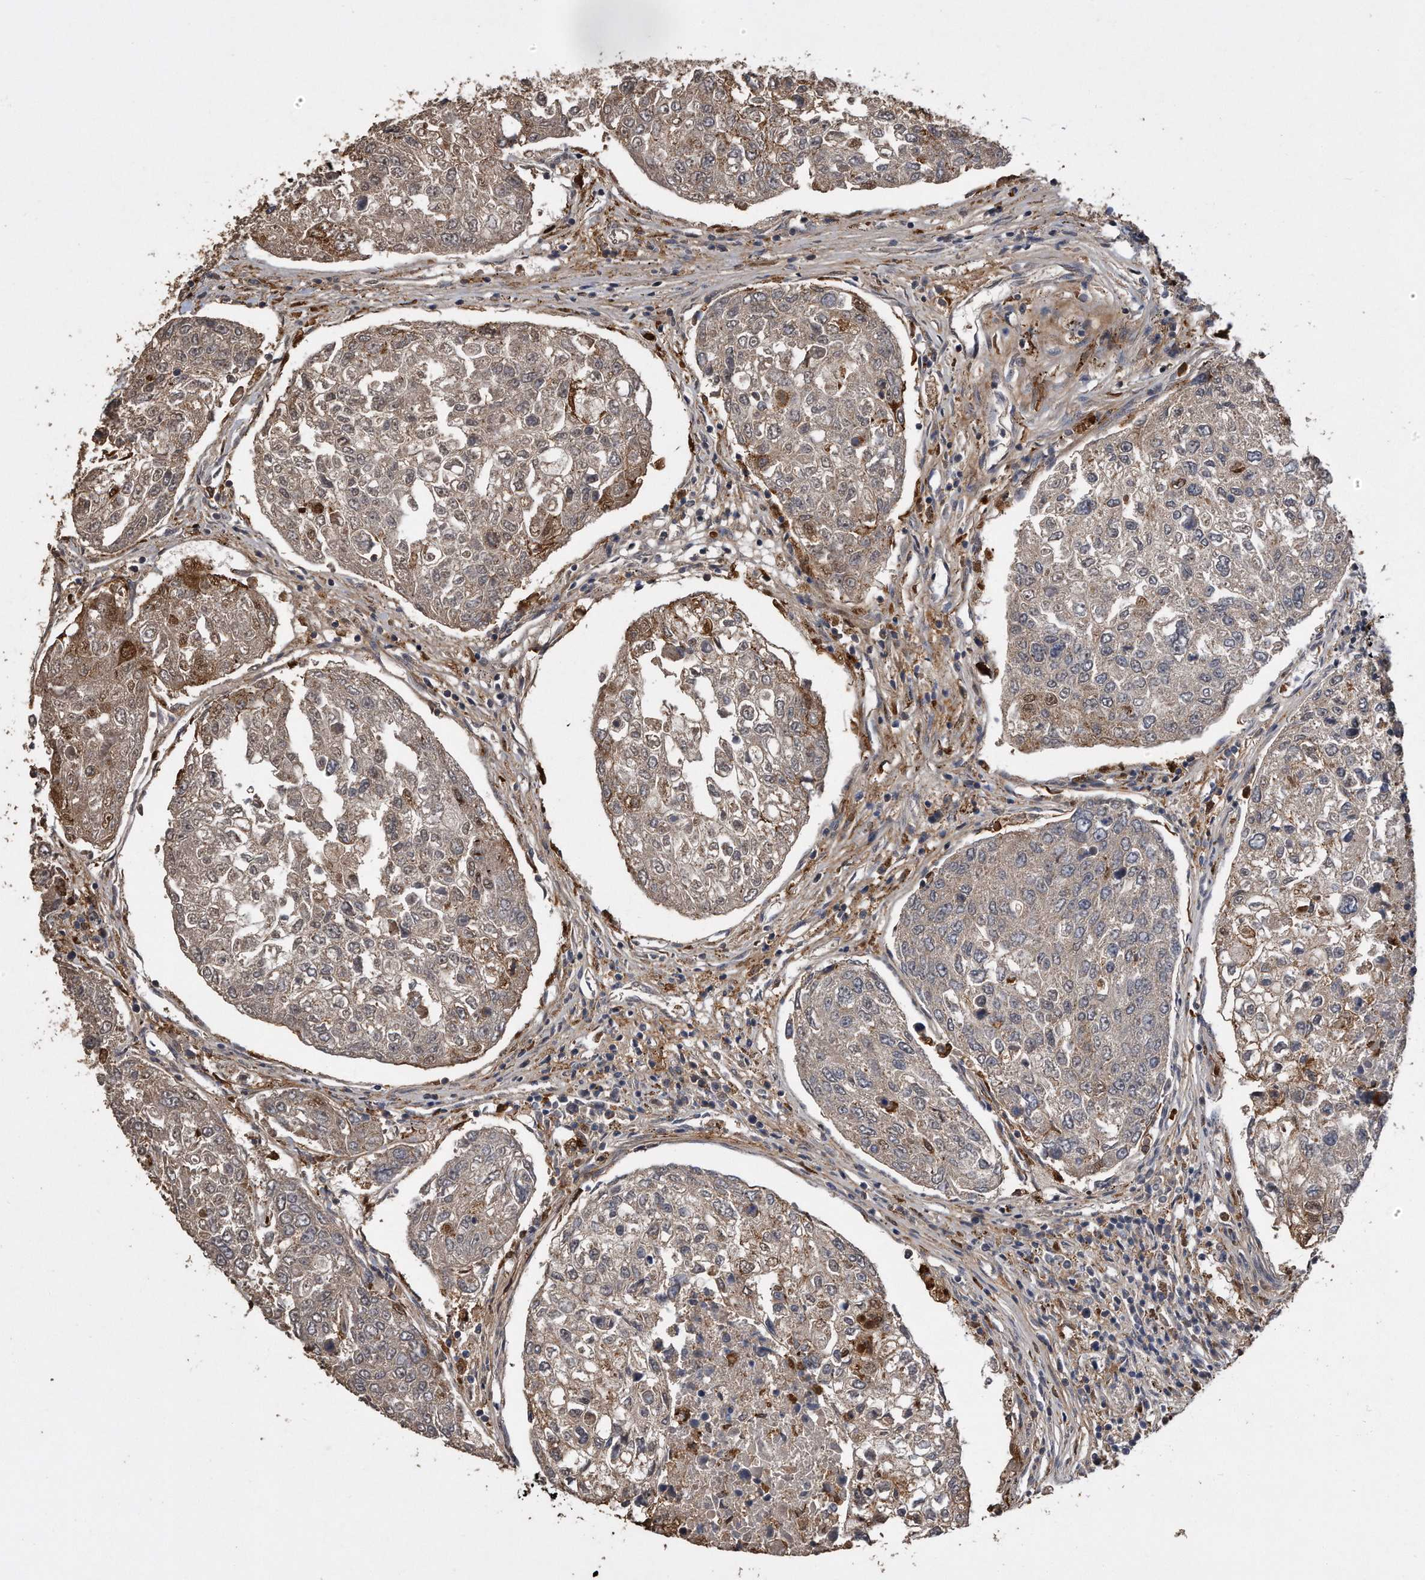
{"staining": {"intensity": "moderate", "quantity": "<25%", "location": "cytoplasmic/membranous,nuclear"}, "tissue": "urothelial cancer", "cell_type": "Tumor cells", "image_type": "cancer", "snomed": [{"axis": "morphology", "description": "Urothelial carcinoma, High grade"}, {"axis": "topography", "description": "Lymph node"}, {"axis": "topography", "description": "Urinary bladder"}], "caption": "A high-resolution micrograph shows immunohistochemistry (IHC) staining of urothelial cancer, which exhibits moderate cytoplasmic/membranous and nuclear positivity in approximately <25% of tumor cells.", "gene": "PELO", "patient": {"sex": "male", "age": 51}}